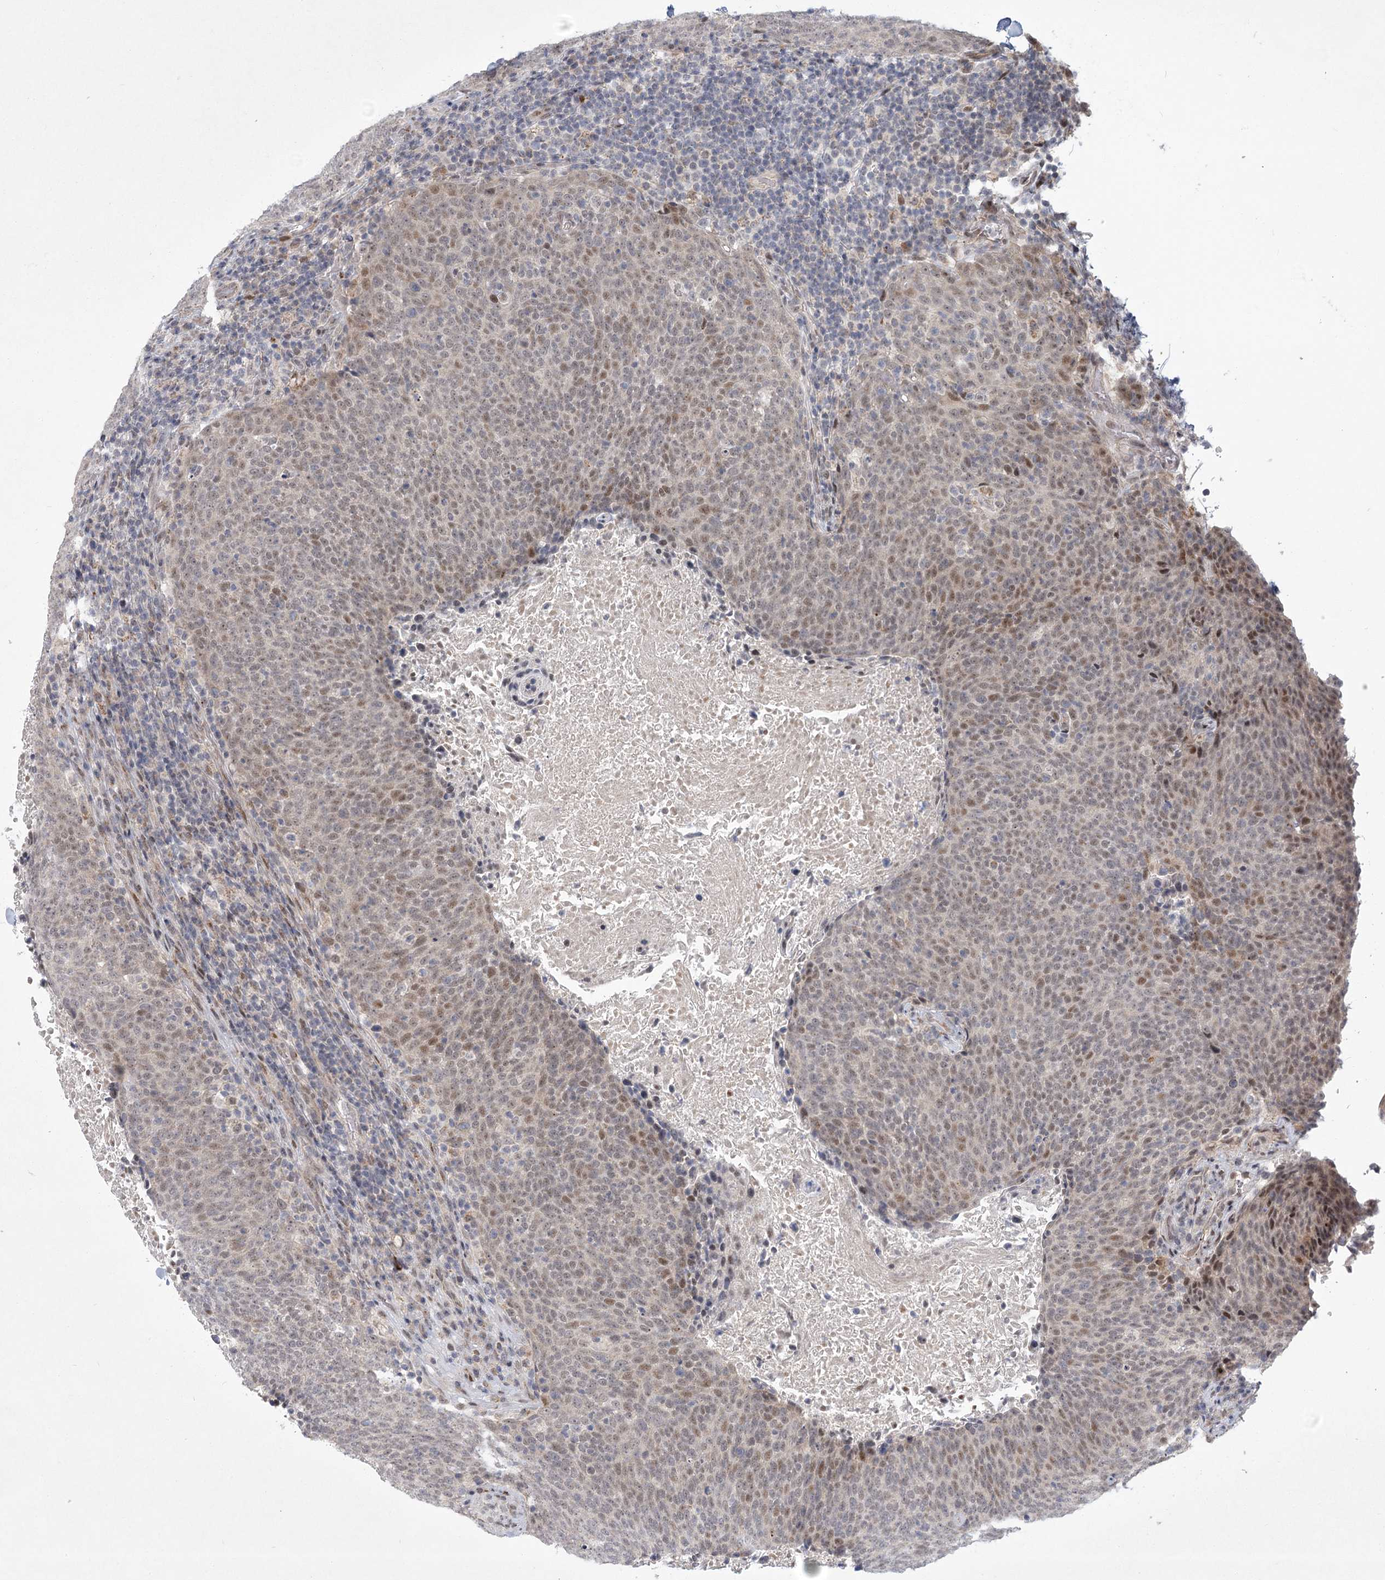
{"staining": {"intensity": "weak", "quantity": "<25%", "location": "nuclear"}, "tissue": "head and neck cancer", "cell_type": "Tumor cells", "image_type": "cancer", "snomed": [{"axis": "morphology", "description": "Squamous cell carcinoma, NOS"}, {"axis": "morphology", "description": "Squamous cell carcinoma, metastatic, NOS"}, {"axis": "topography", "description": "Lymph node"}, {"axis": "topography", "description": "Head-Neck"}], "caption": "There is no significant staining in tumor cells of squamous cell carcinoma (head and neck). The staining was performed using DAB (3,3'-diaminobenzidine) to visualize the protein expression in brown, while the nuclei were stained in blue with hematoxylin (Magnification: 20x).", "gene": "CIB4", "patient": {"sex": "male", "age": 62}}